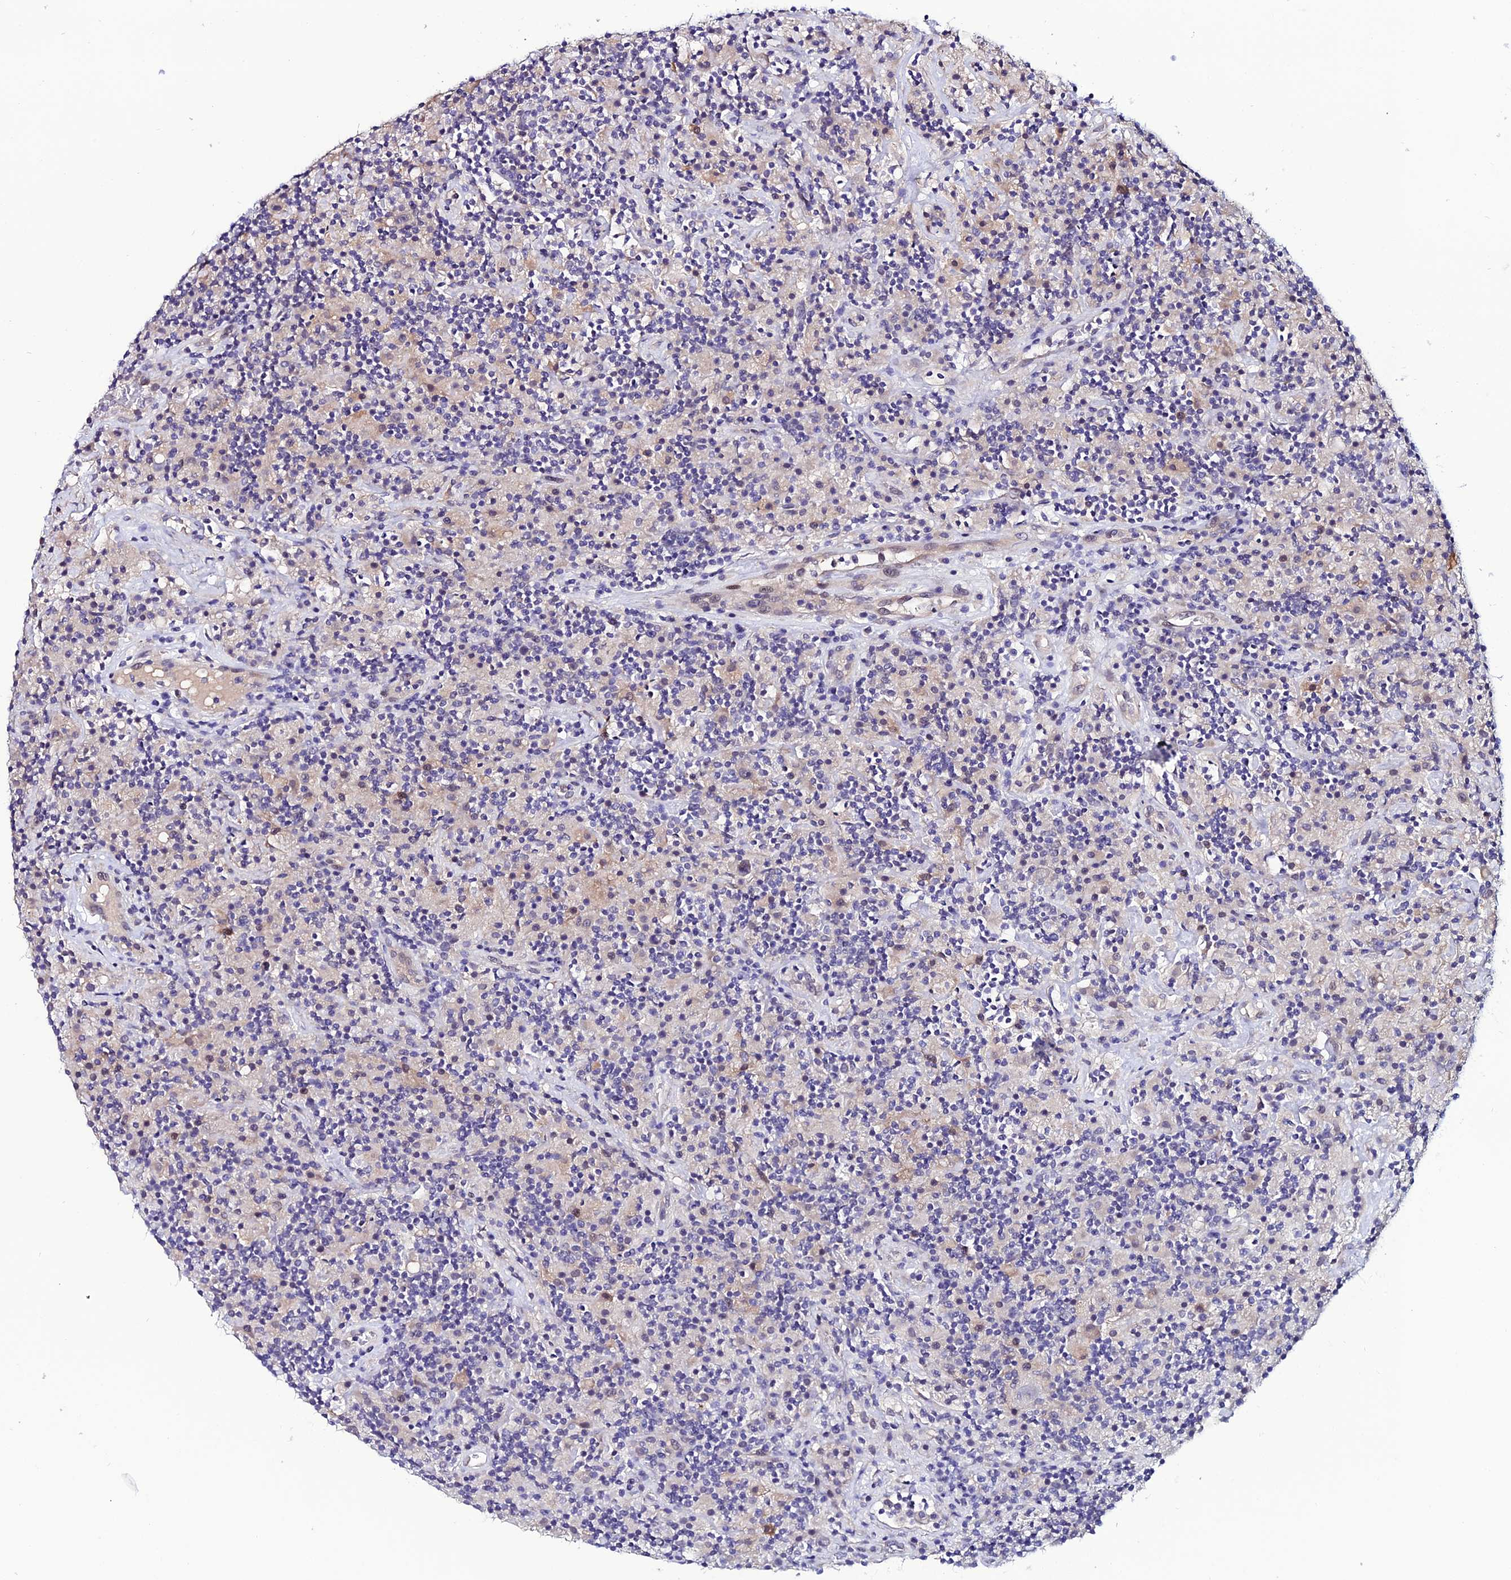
{"staining": {"intensity": "negative", "quantity": "none", "location": "none"}, "tissue": "lymphoma", "cell_type": "Tumor cells", "image_type": "cancer", "snomed": [{"axis": "morphology", "description": "Hodgkin's disease, NOS"}, {"axis": "topography", "description": "Lymph node"}], "caption": "There is no significant positivity in tumor cells of lymphoma.", "gene": "FZD8", "patient": {"sex": "male", "age": 70}}